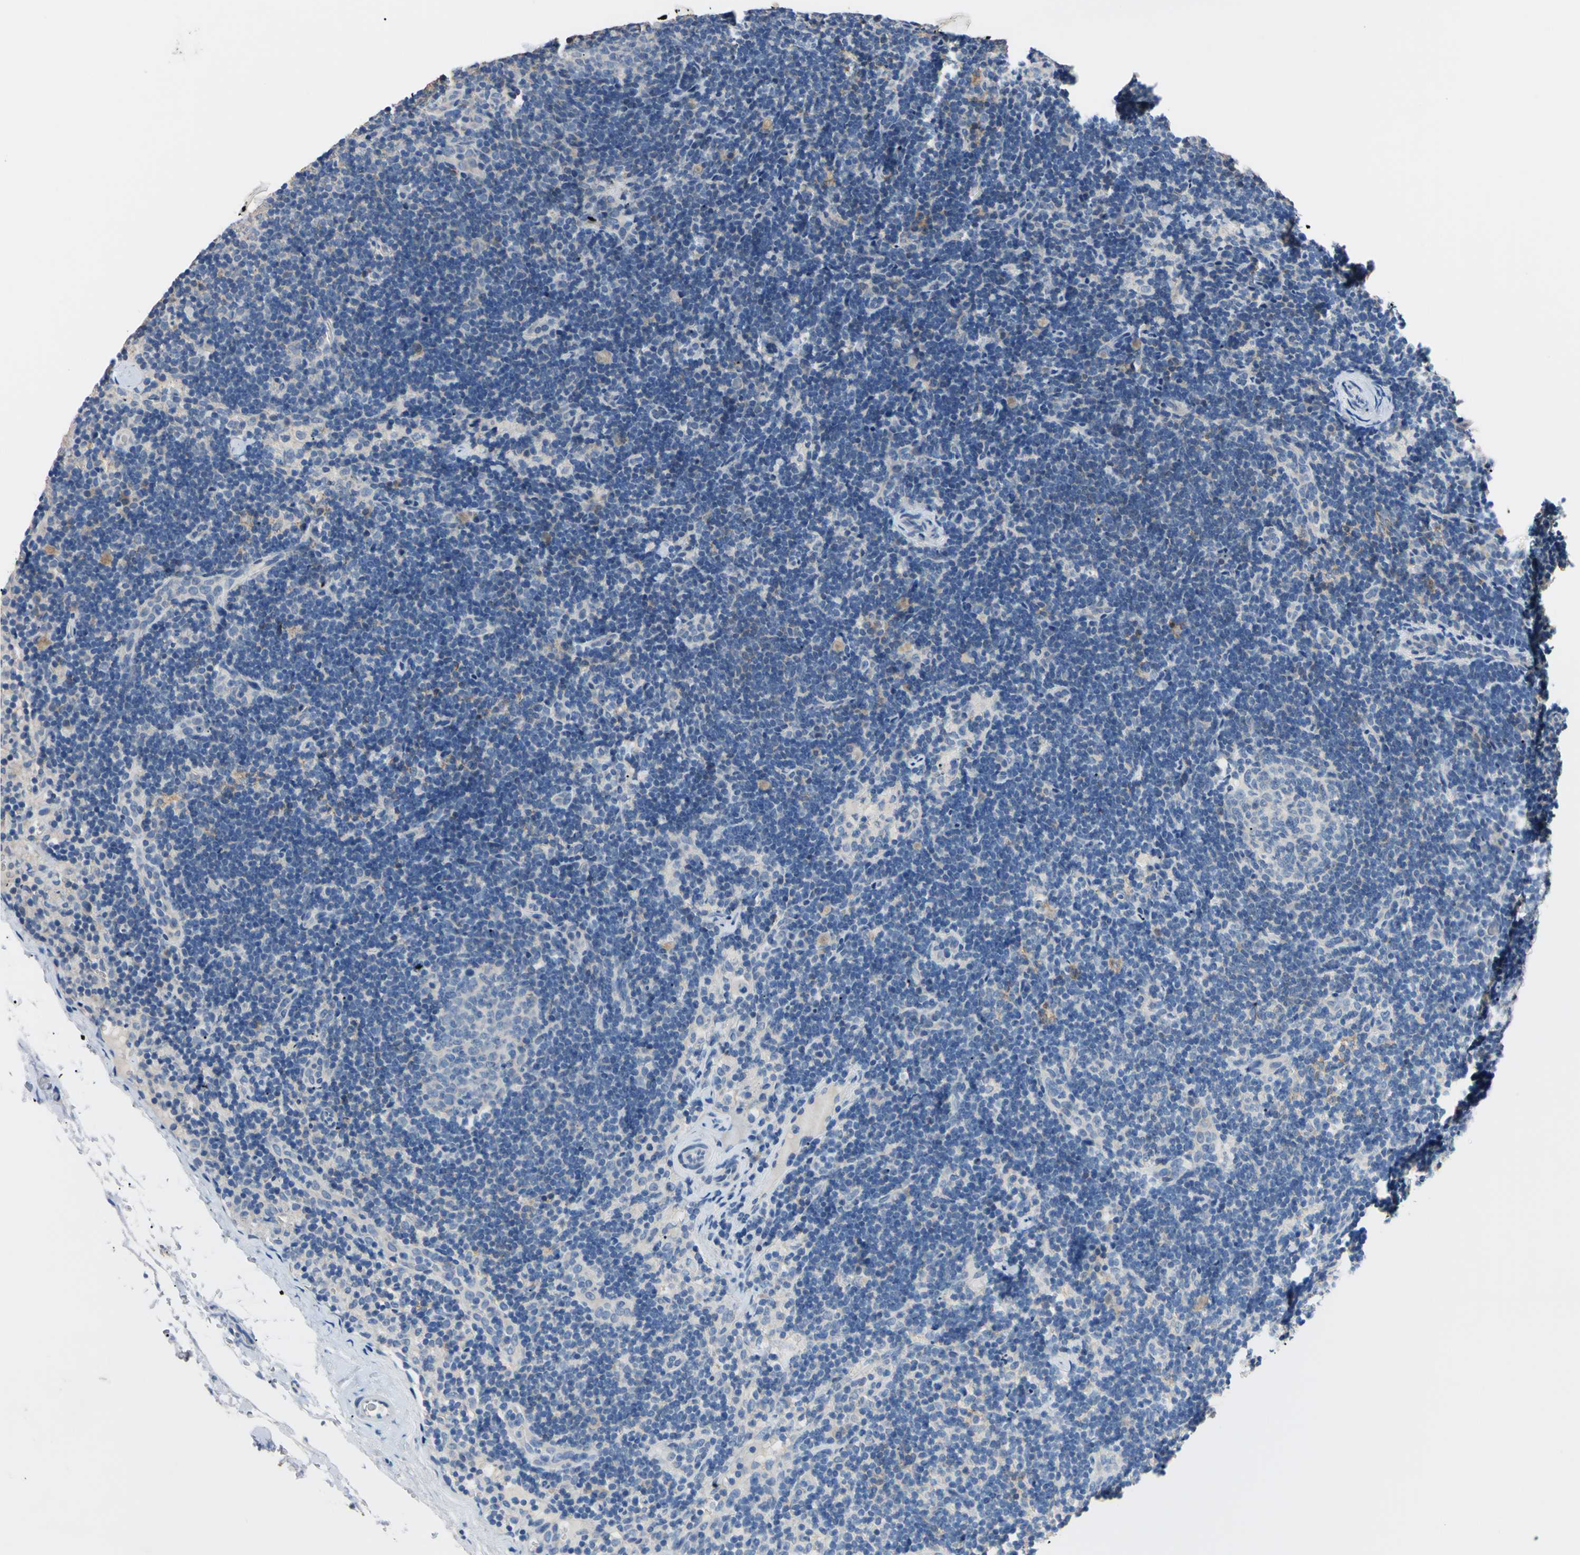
{"staining": {"intensity": "negative", "quantity": "none", "location": "none"}, "tissue": "lymph node", "cell_type": "Germinal center cells", "image_type": "normal", "snomed": [{"axis": "morphology", "description": "Normal tissue, NOS"}, {"axis": "topography", "description": "Lymph node"}], "caption": "IHC photomicrograph of benign lymph node: lymph node stained with DAB (3,3'-diaminobenzidine) exhibits no significant protein positivity in germinal center cells.", "gene": "PNKD", "patient": {"sex": "female", "age": 14}}